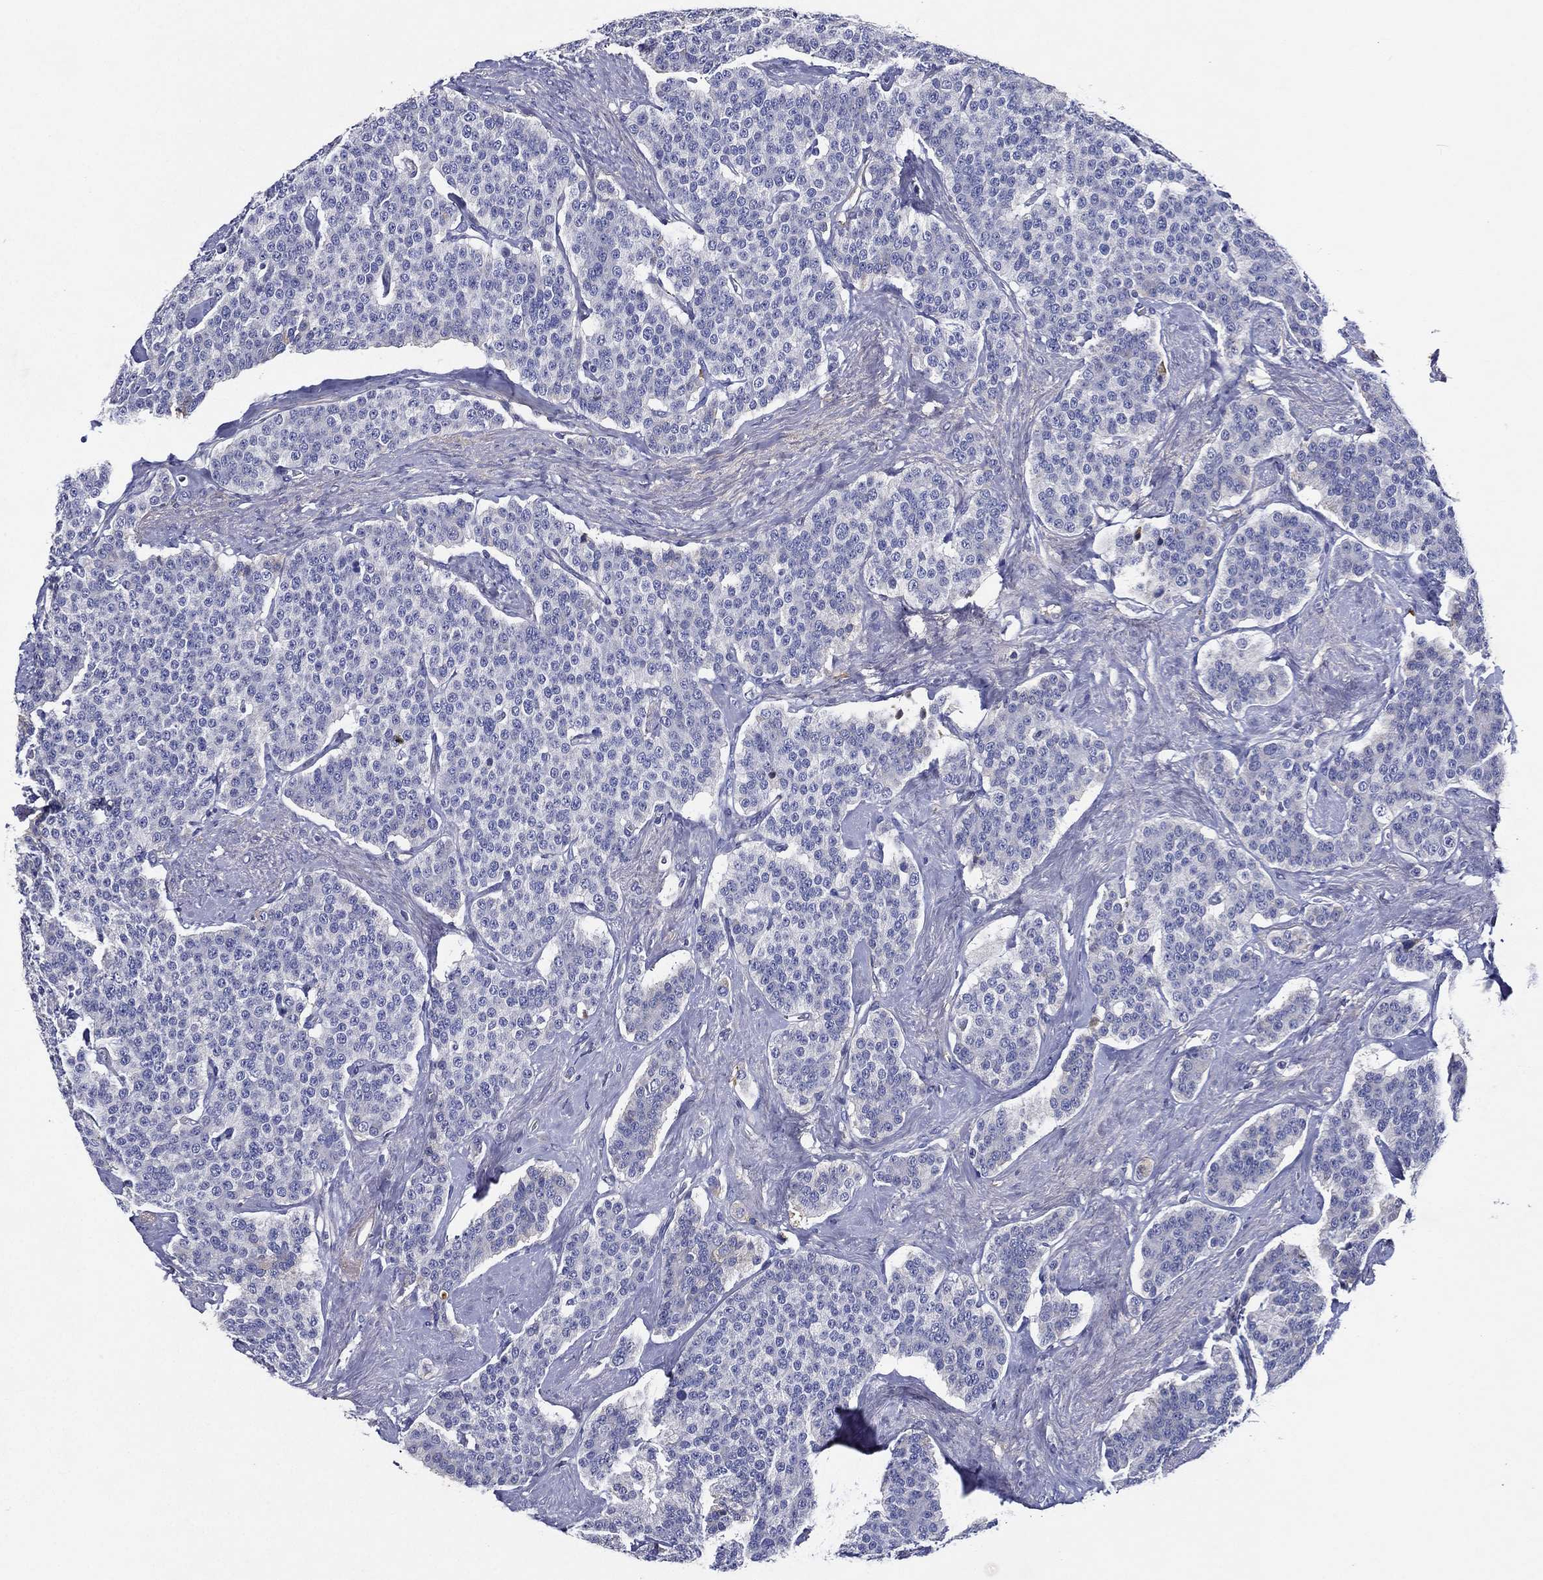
{"staining": {"intensity": "negative", "quantity": "none", "location": "none"}, "tissue": "carcinoid", "cell_type": "Tumor cells", "image_type": "cancer", "snomed": [{"axis": "morphology", "description": "Carcinoid, malignant, NOS"}, {"axis": "topography", "description": "Small intestine"}], "caption": "Immunohistochemistry of human malignant carcinoid reveals no expression in tumor cells.", "gene": "TMPRSS11D", "patient": {"sex": "female", "age": 58}}